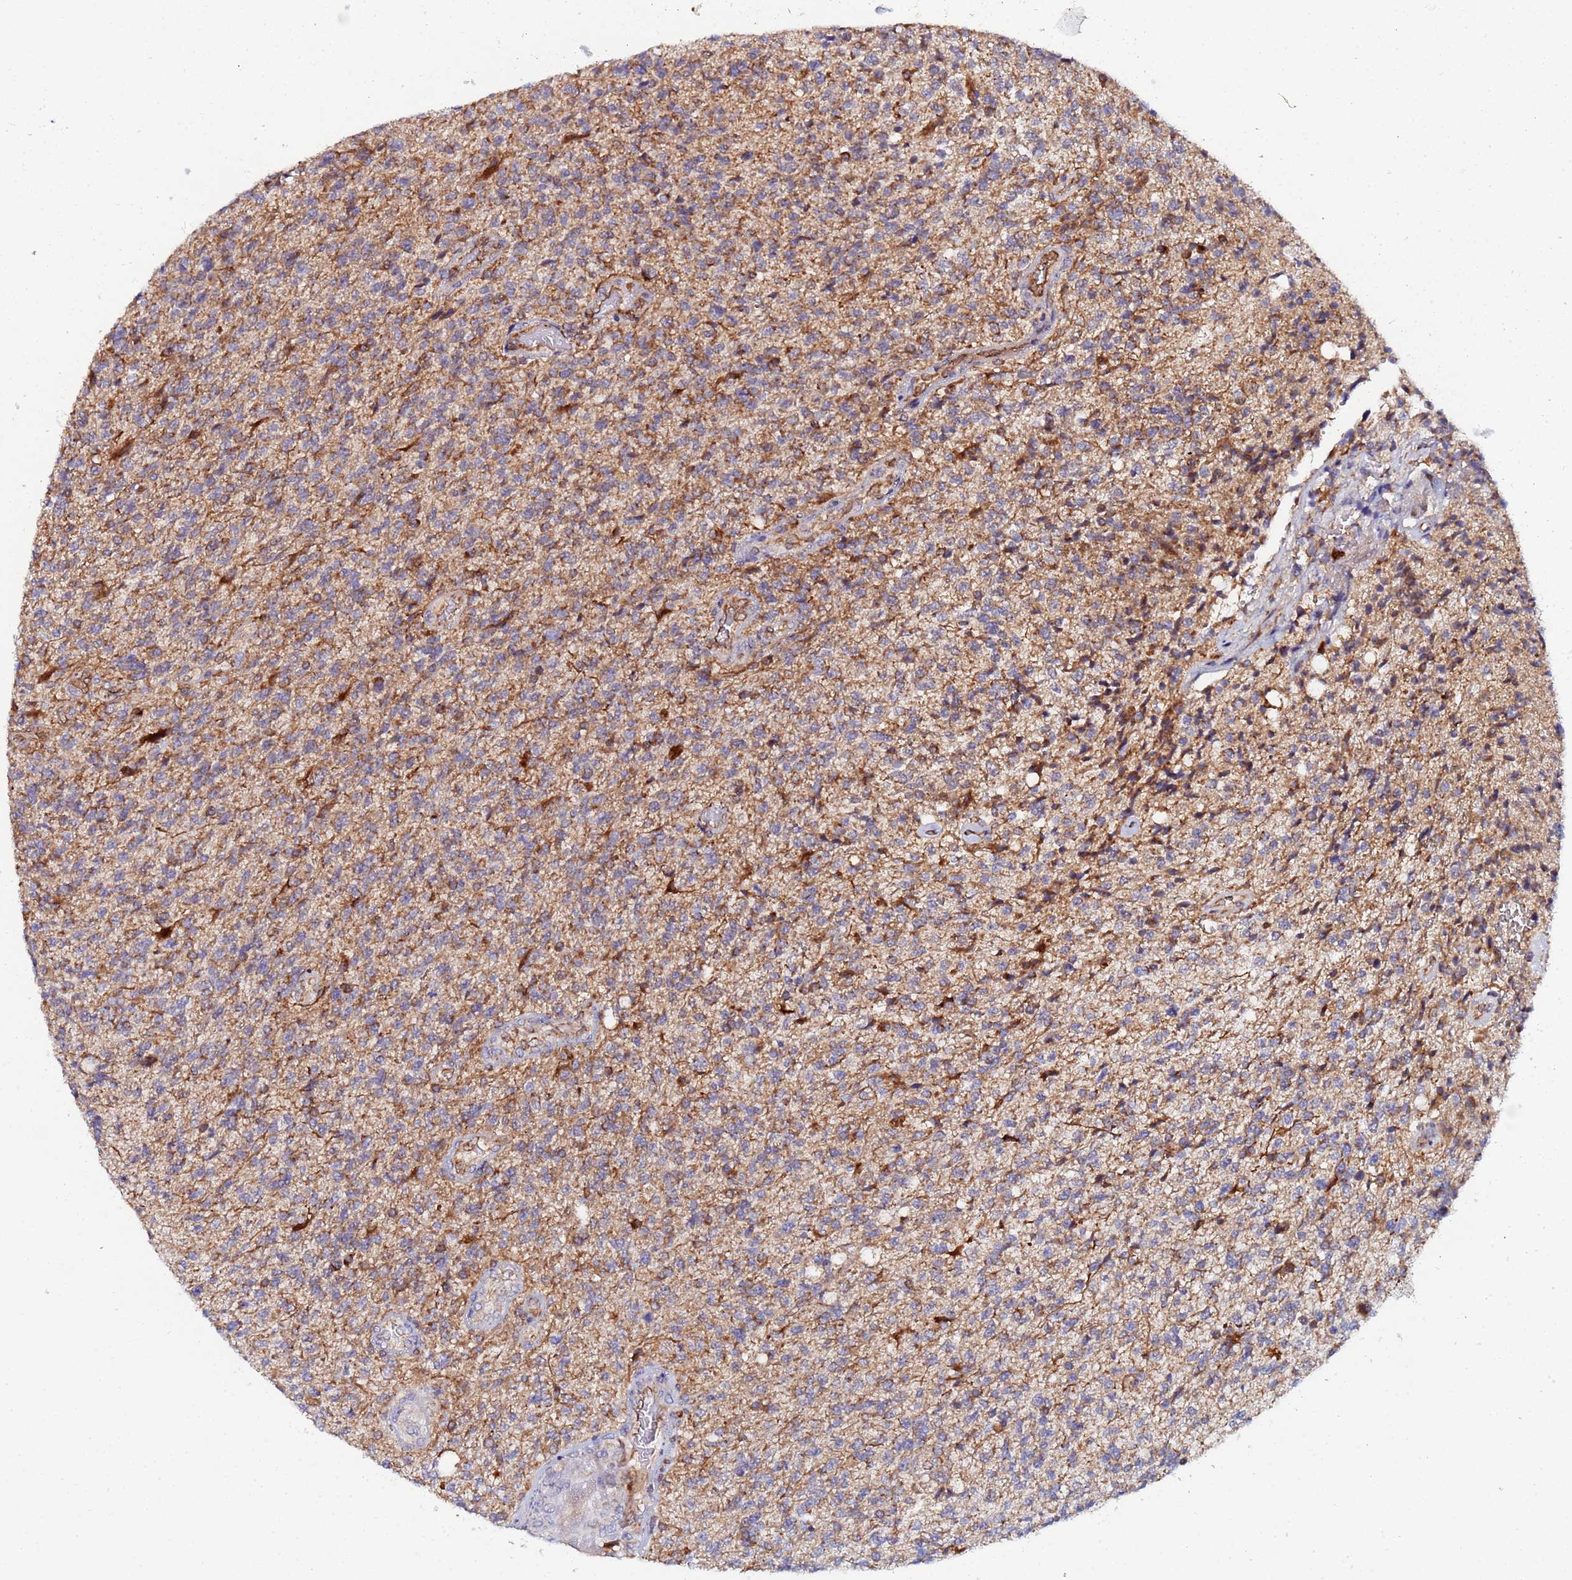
{"staining": {"intensity": "moderate", "quantity": "25%-75%", "location": "cytoplasmic/membranous"}, "tissue": "glioma", "cell_type": "Tumor cells", "image_type": "cancer", "snomed": [{"axis": "morphology", "description": "Glioma, malignant, High grade"}, {"axis": "topography", "description": "Brain"}], "caption": "This is an image of IHC staining of malignant high-grade glioma, which shows moderate staining in the cytoplasmic/membranous of tumor cells.", "gene": "CCDC127", "patient": {"sex": "male", "age": 56}}